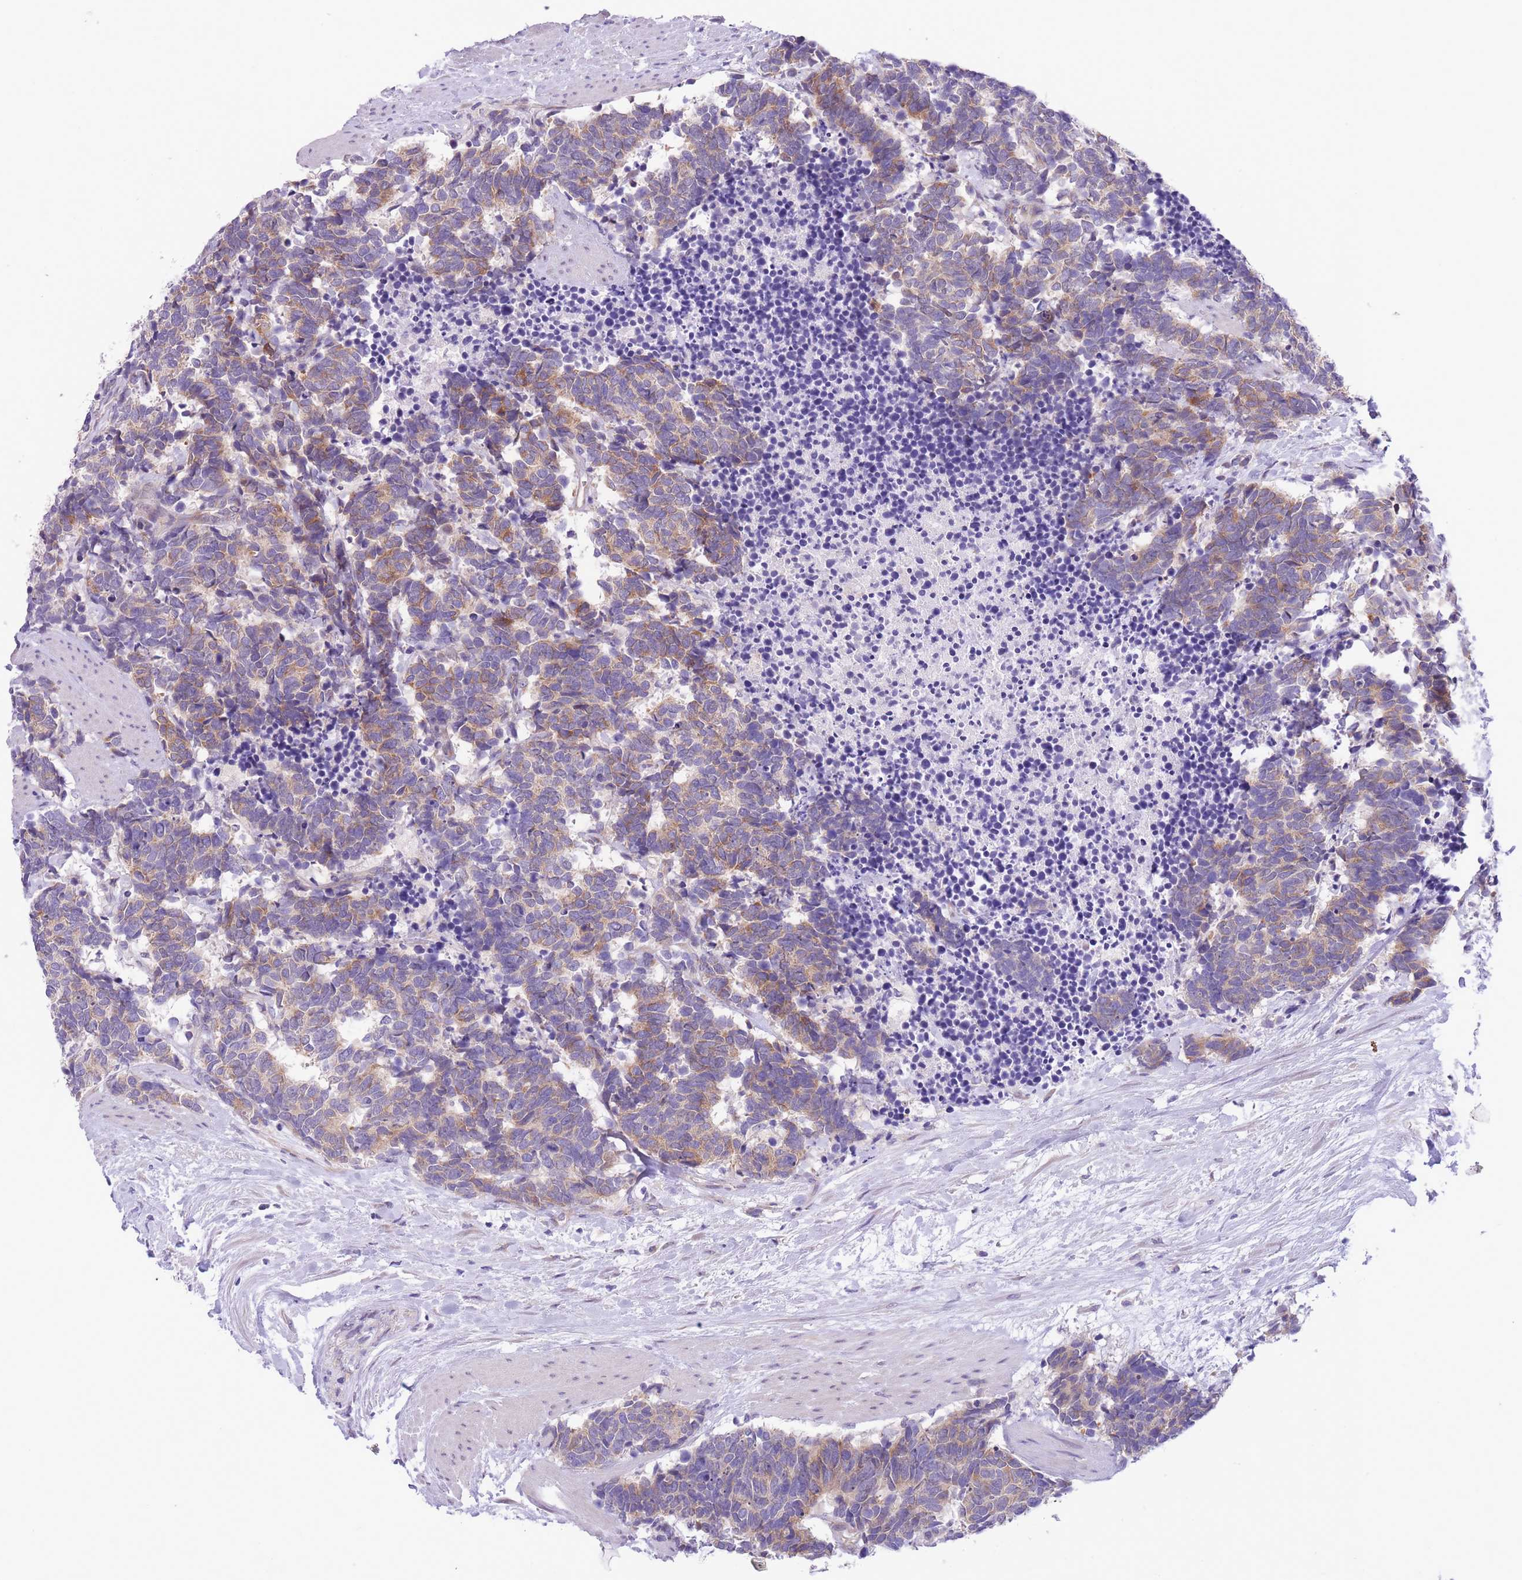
{"staining": {"intensity": "moderate", "quantity": "25%-75%", "location": "cytoplasmic/membranous"}, "tissue": "carcinoid", "cell_type": "Tumor cells", "image_type": "cancer", "snomed": [{"axis": "morphology", "description": "Carcinoma, NOS"}, {"axis": "morphology", "description": "Carcinoid, malignant, NOS"}, {"axis": "topography", "description": "Prostate"}], "caption": "Human carcinoma stained with a brown dye shows moderate cytoplasmic/membranous positive expression in approximately 25%-75% of tumor cells.", "gene": "WWOX", "patient": {"sex": "male", "age": 57}}